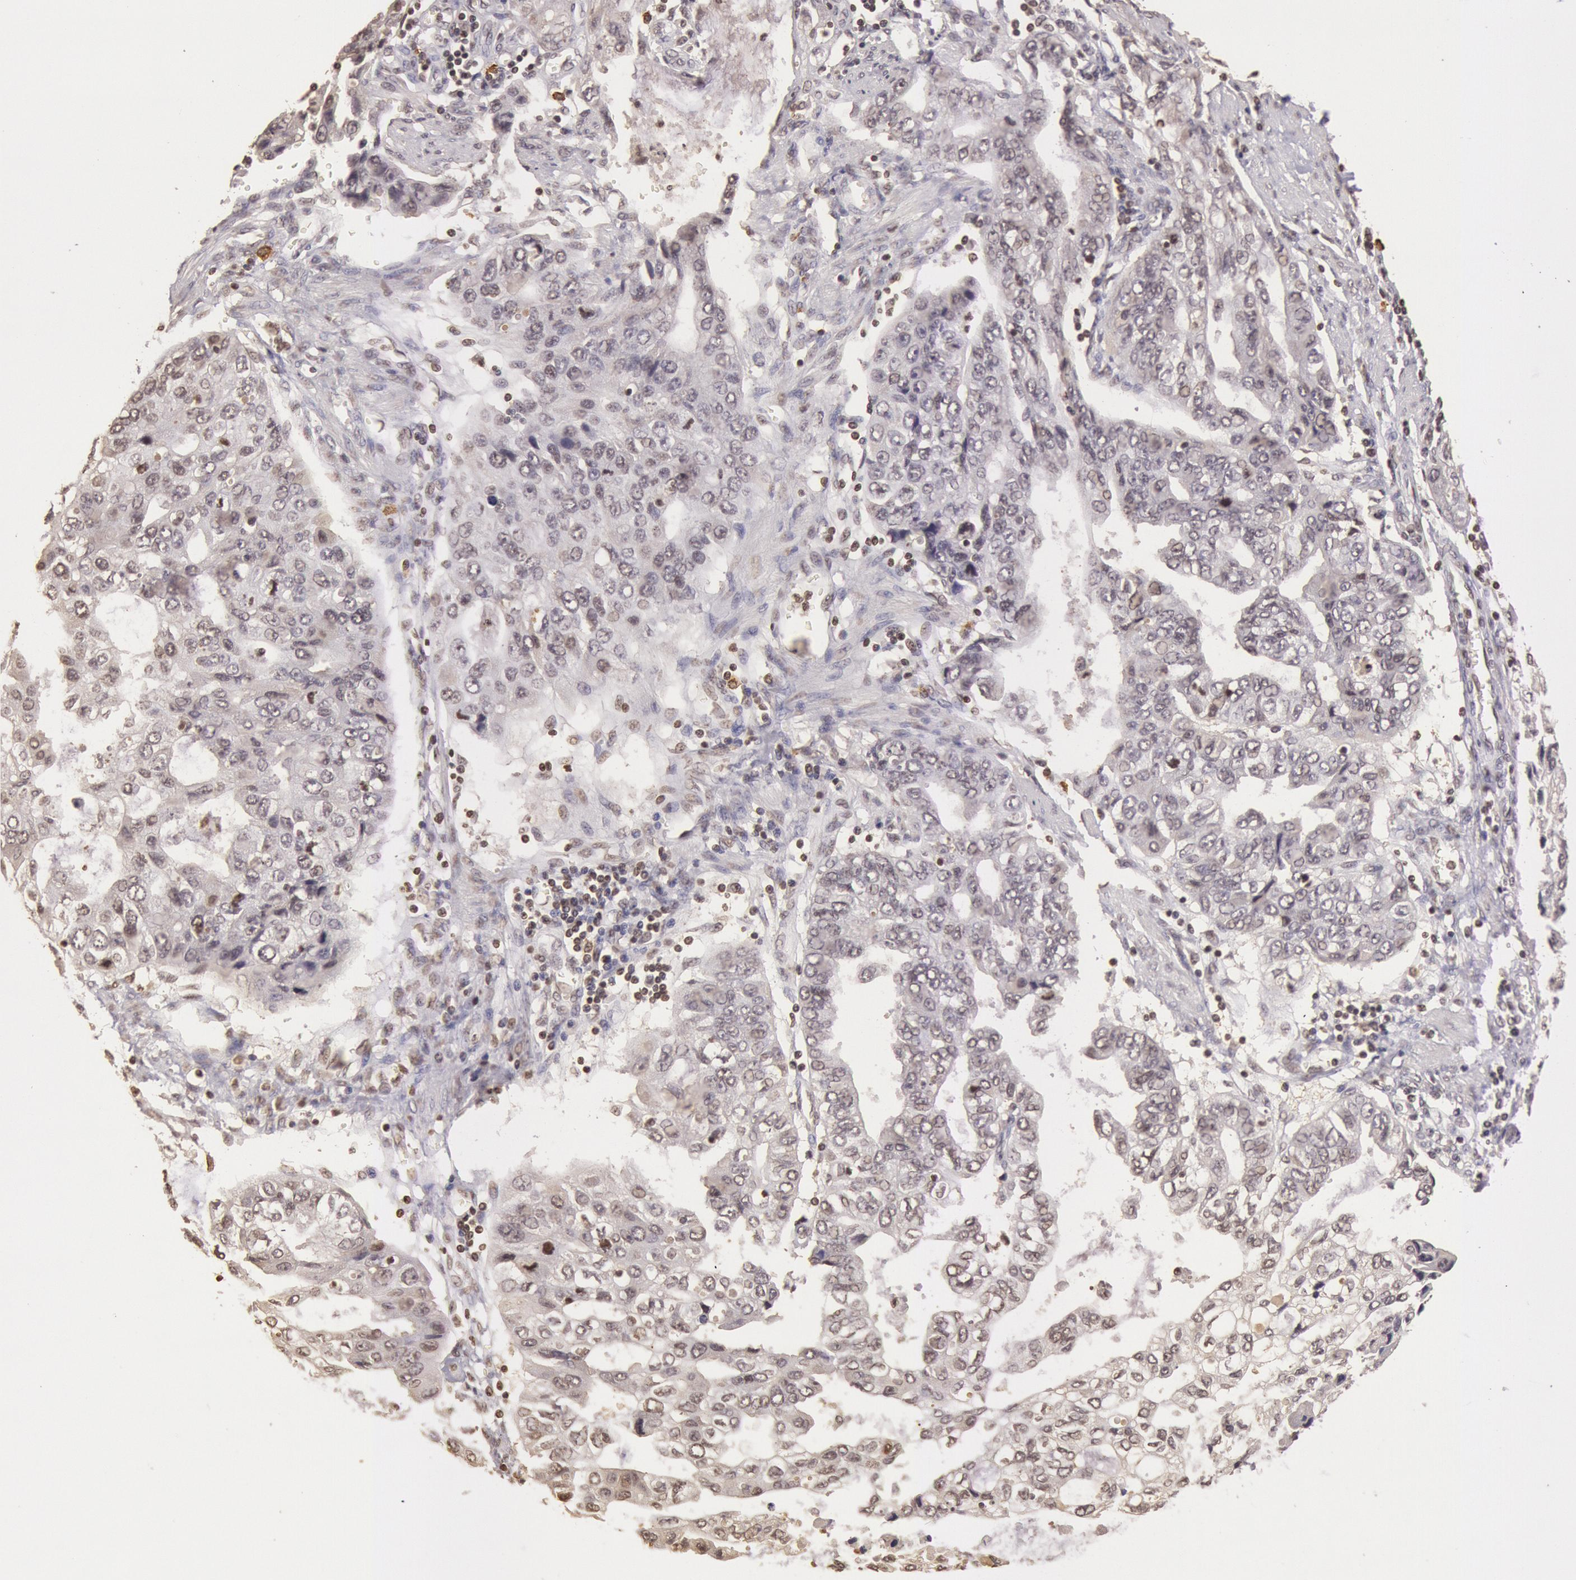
{"staining": {"intensity": "weak", "quantity": "25%-75%", "location": "nuclear"}, "tissue": "stomach cancer", "cell_type": "Tumor cells", "image_type": "cancer", "snomed": [{"axis": "morphology", "description": "Adenocarcinoma, NOS"}, {"axis": "topography", "description": "Stomach, upper"}], "caption": "Immunohistochemistry histopathology image of neoplastic tissue: adenocarcinoma (stomach) stained using immunohistochemistry (IHC) shows low levels of weak protein expression localized specifically in the nuclear of tumor cells, appearing as a nuclear brown color.", "gene": "SOD1", "patient": {"sex": "female", "age": 52}}